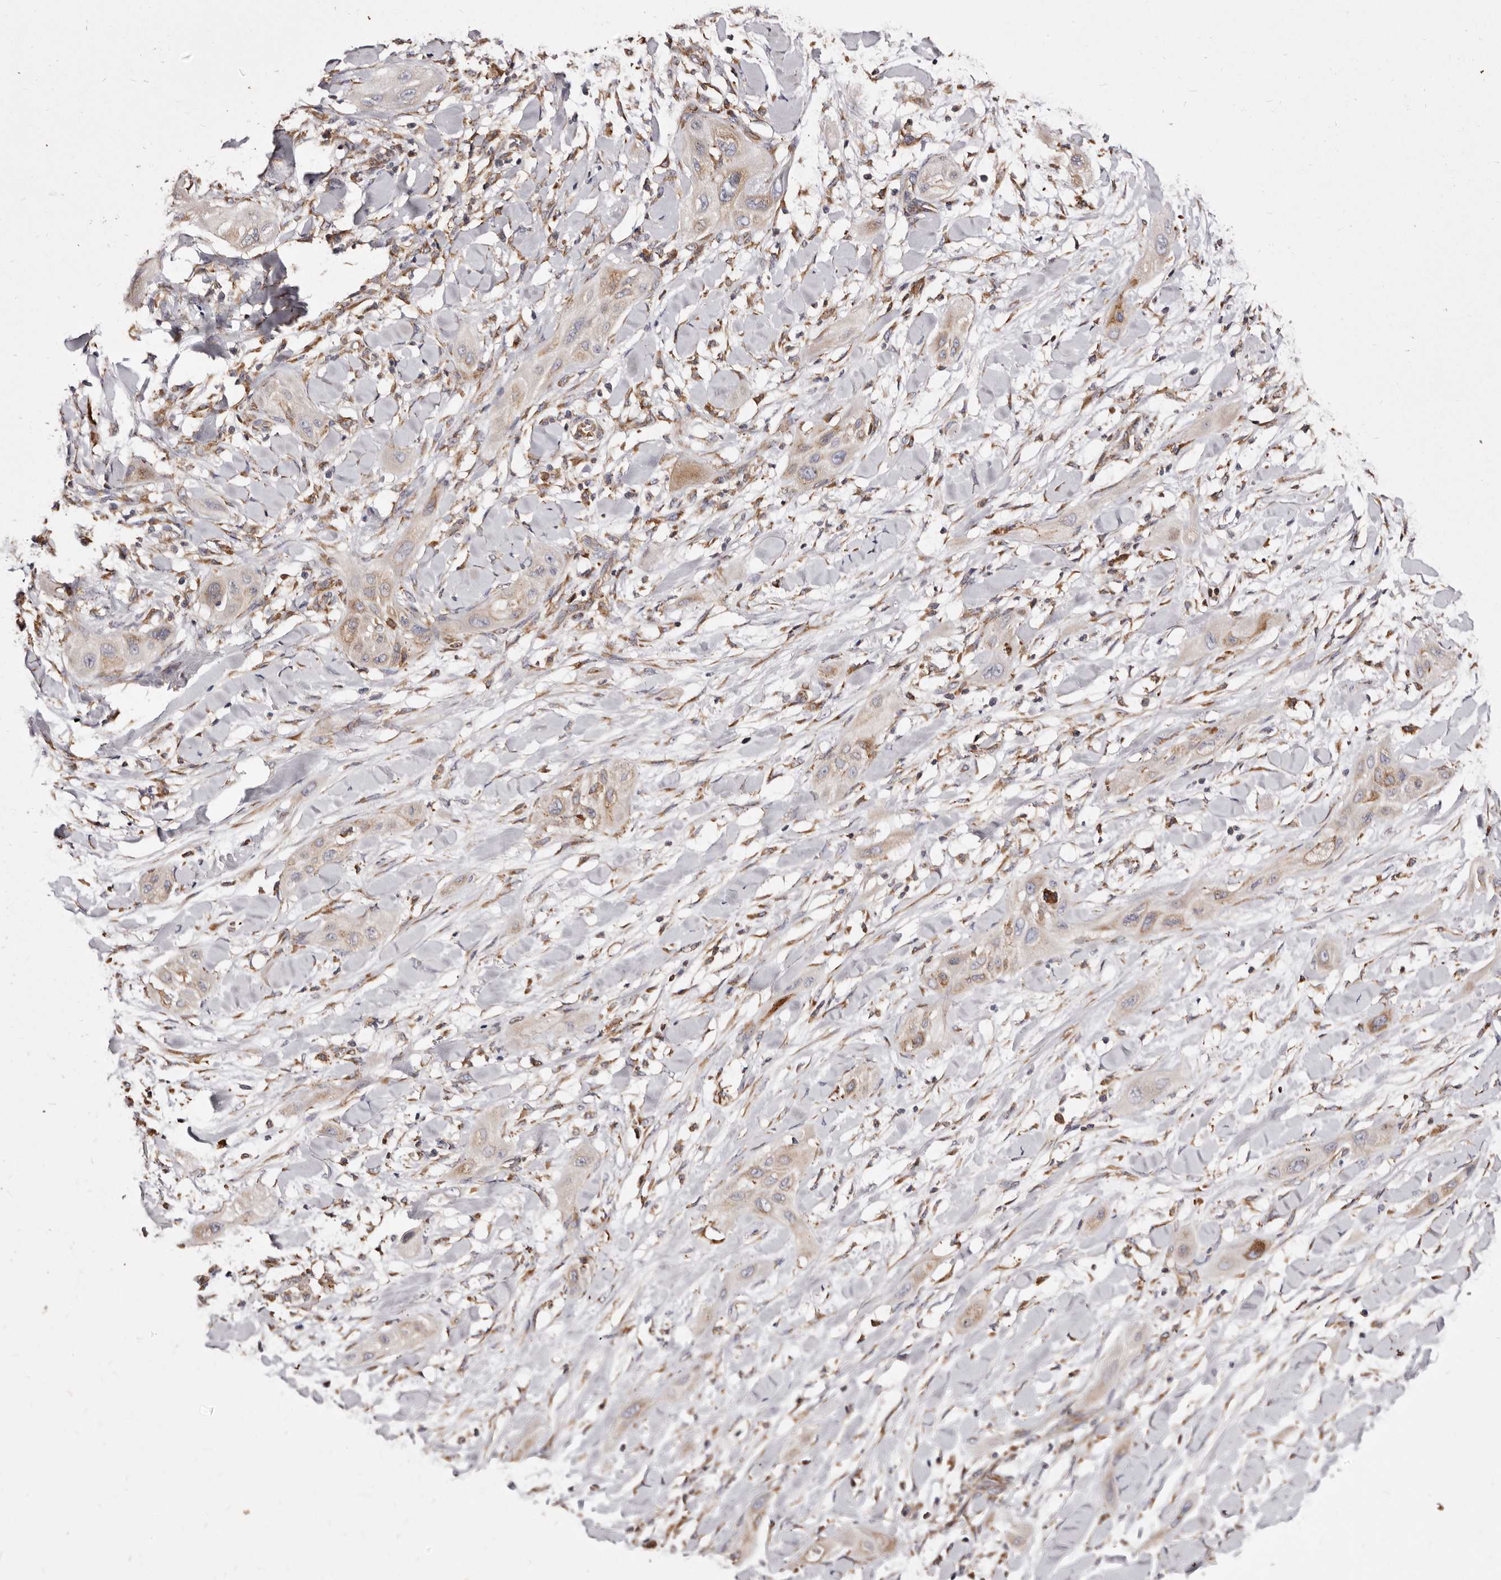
{"staining": {"intensity": "weak", "quantity": ">75%", "location": "cytoplasmic/membranous"}, "tissue": "lung cancer", "cell_type": "Tumor cells", "image_type": "cancer", "snomed": [{"axis": "morphology", "description": "Squamous cell carcinoma, NOS"}, {"axis": "topography", "description": "Lung"}], "caption": "Immunohistochemical staining of human lung cancer shows low levels of weak cytoplasmic/membranous positivity in about >75% of tumor cells. Nuclei are stained in blue.", "gene": "ACBD6", "patient": {"sex": "female", "age": 47}}